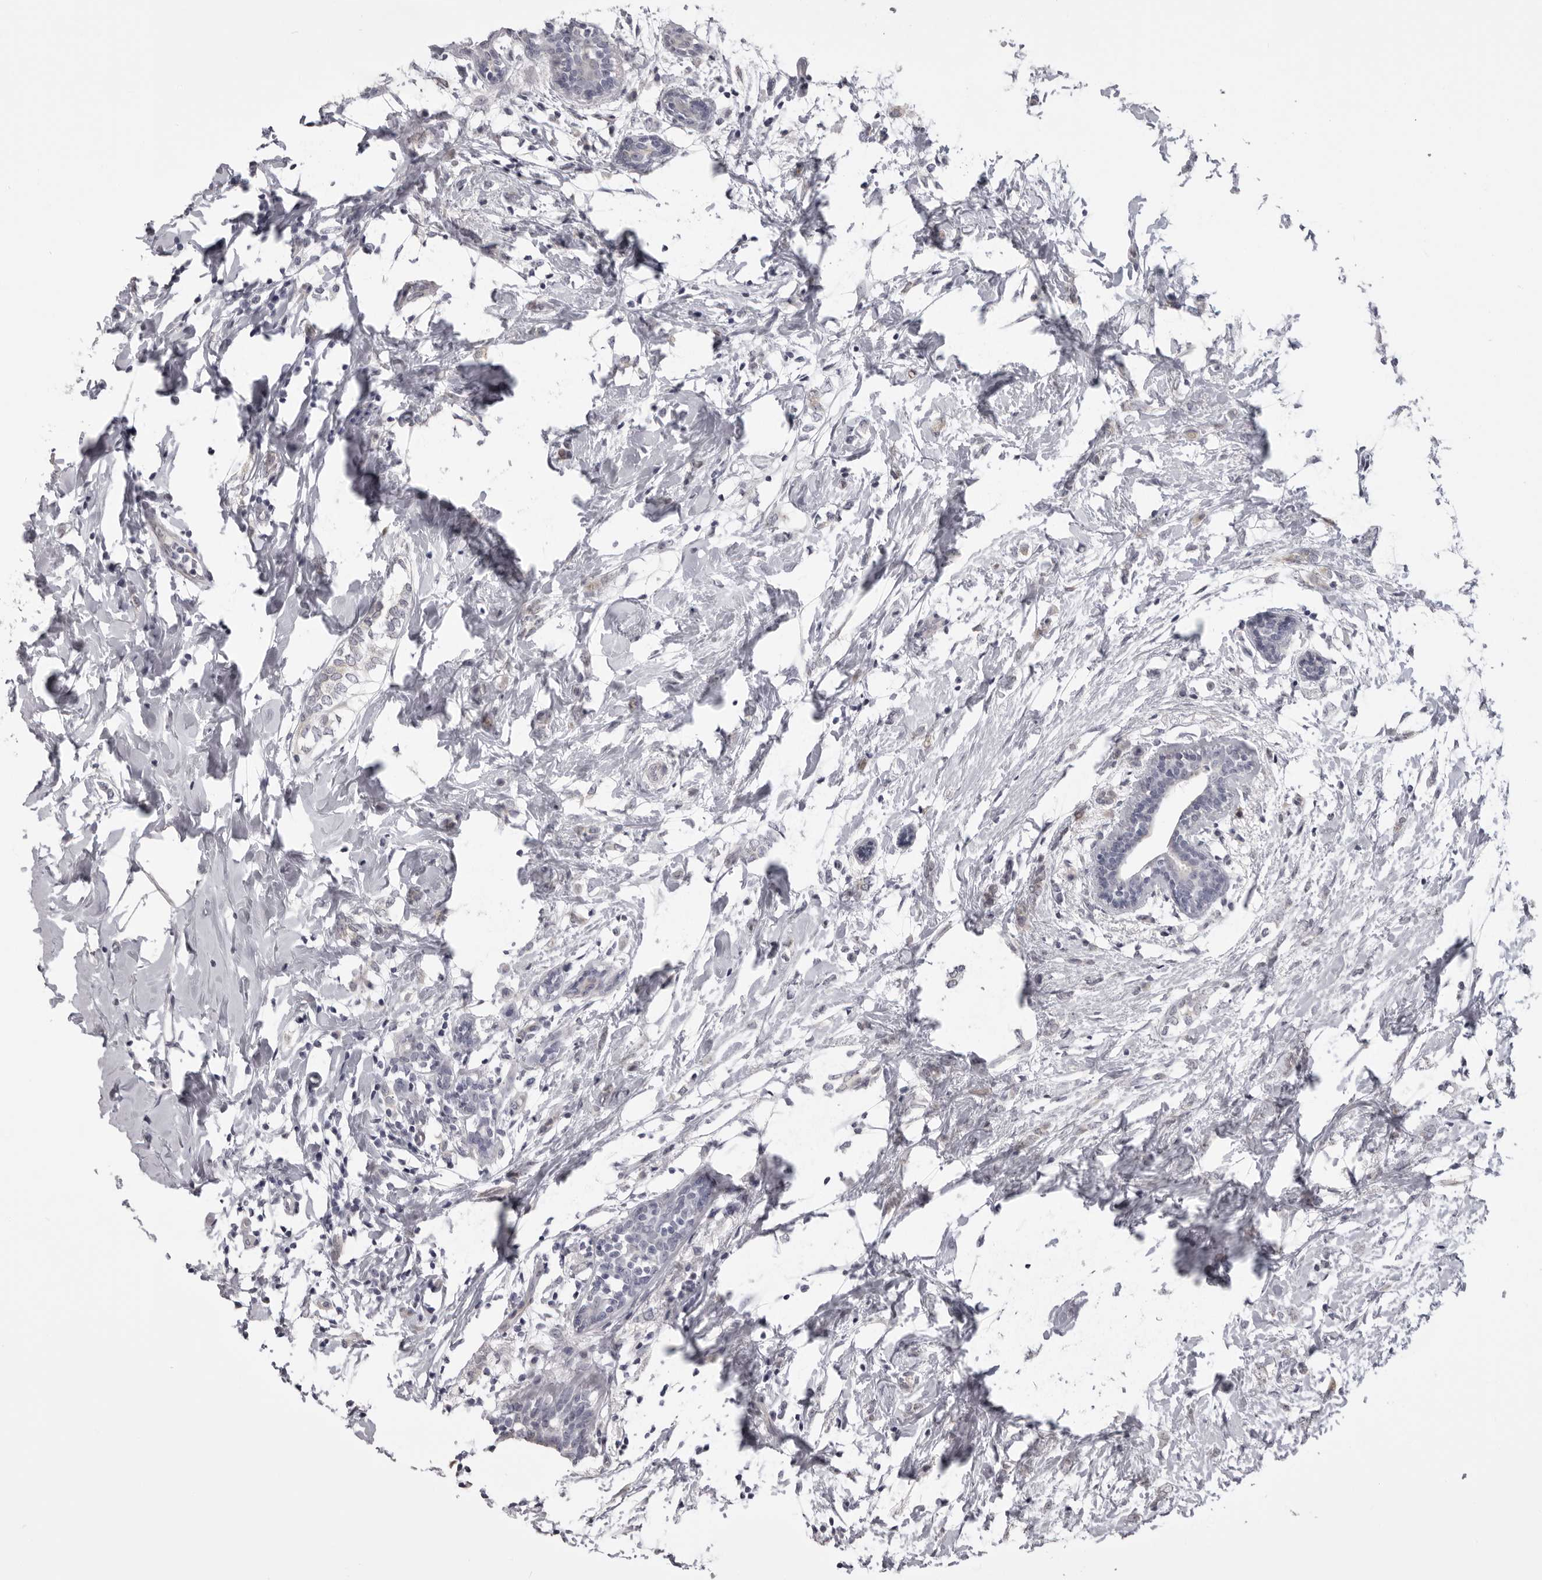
{"staining": {"intensity": "negative", "quantity": "none", "location": "none"}, "tissue": "breast cancer", "cell_type": "Tumor cells", "image_type": "cancer", "snomed": [{"axis": "morphology", "description": "Normal tissue, NOS"}, {"axis": "morphology", "description": "Lobular carcinoma"}, {"axis": "topography", "description": "Breast"}], "caption": "Human lobular carcinoma (breast) stained for a protein using immunohistochemistry (IHC) reveals no expression in tumor cells.", "gene": "EPHA10", "patient": {"sex": "female", "age": 47}}